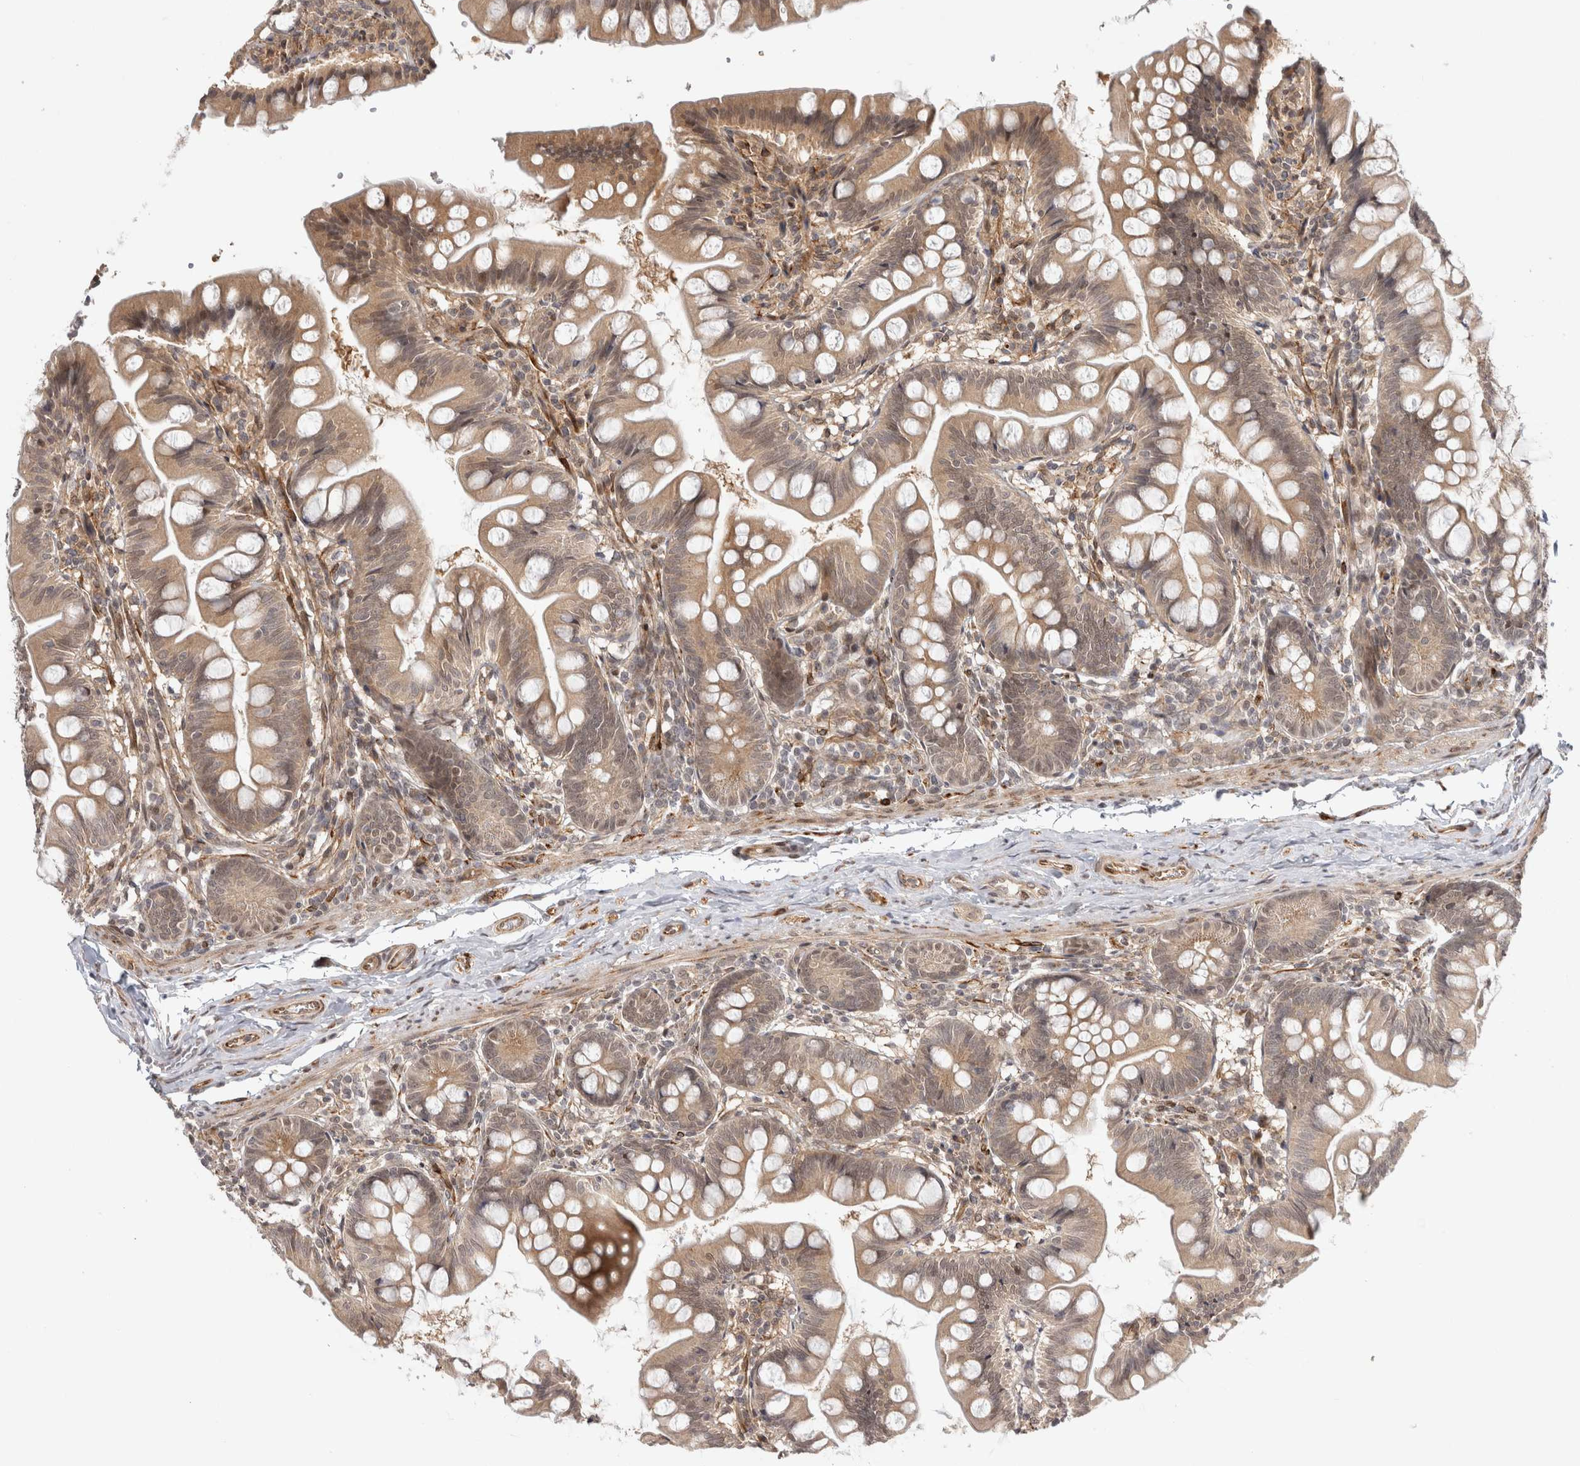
{"staining": {"intensity": "weak", "quantity": ">75%", "location": "cytoplasmic/membranous,nuclear"}, "tissue": "small intestine", "cell_type": "Glandular cells", "image_type": "normal", "snomed": [{"axis": "morphology", "description": "Normal tissue, NOS"}, {"axis": "topography", "description": "Small intestine"}], "caption": "Glandular cells show weak cytoplasmic/membranous,nuclear expression in approximately >75% of cells in normal small intestine.", "gene": "ZNF318", "patient": {"sex": "male", "age": 7}}